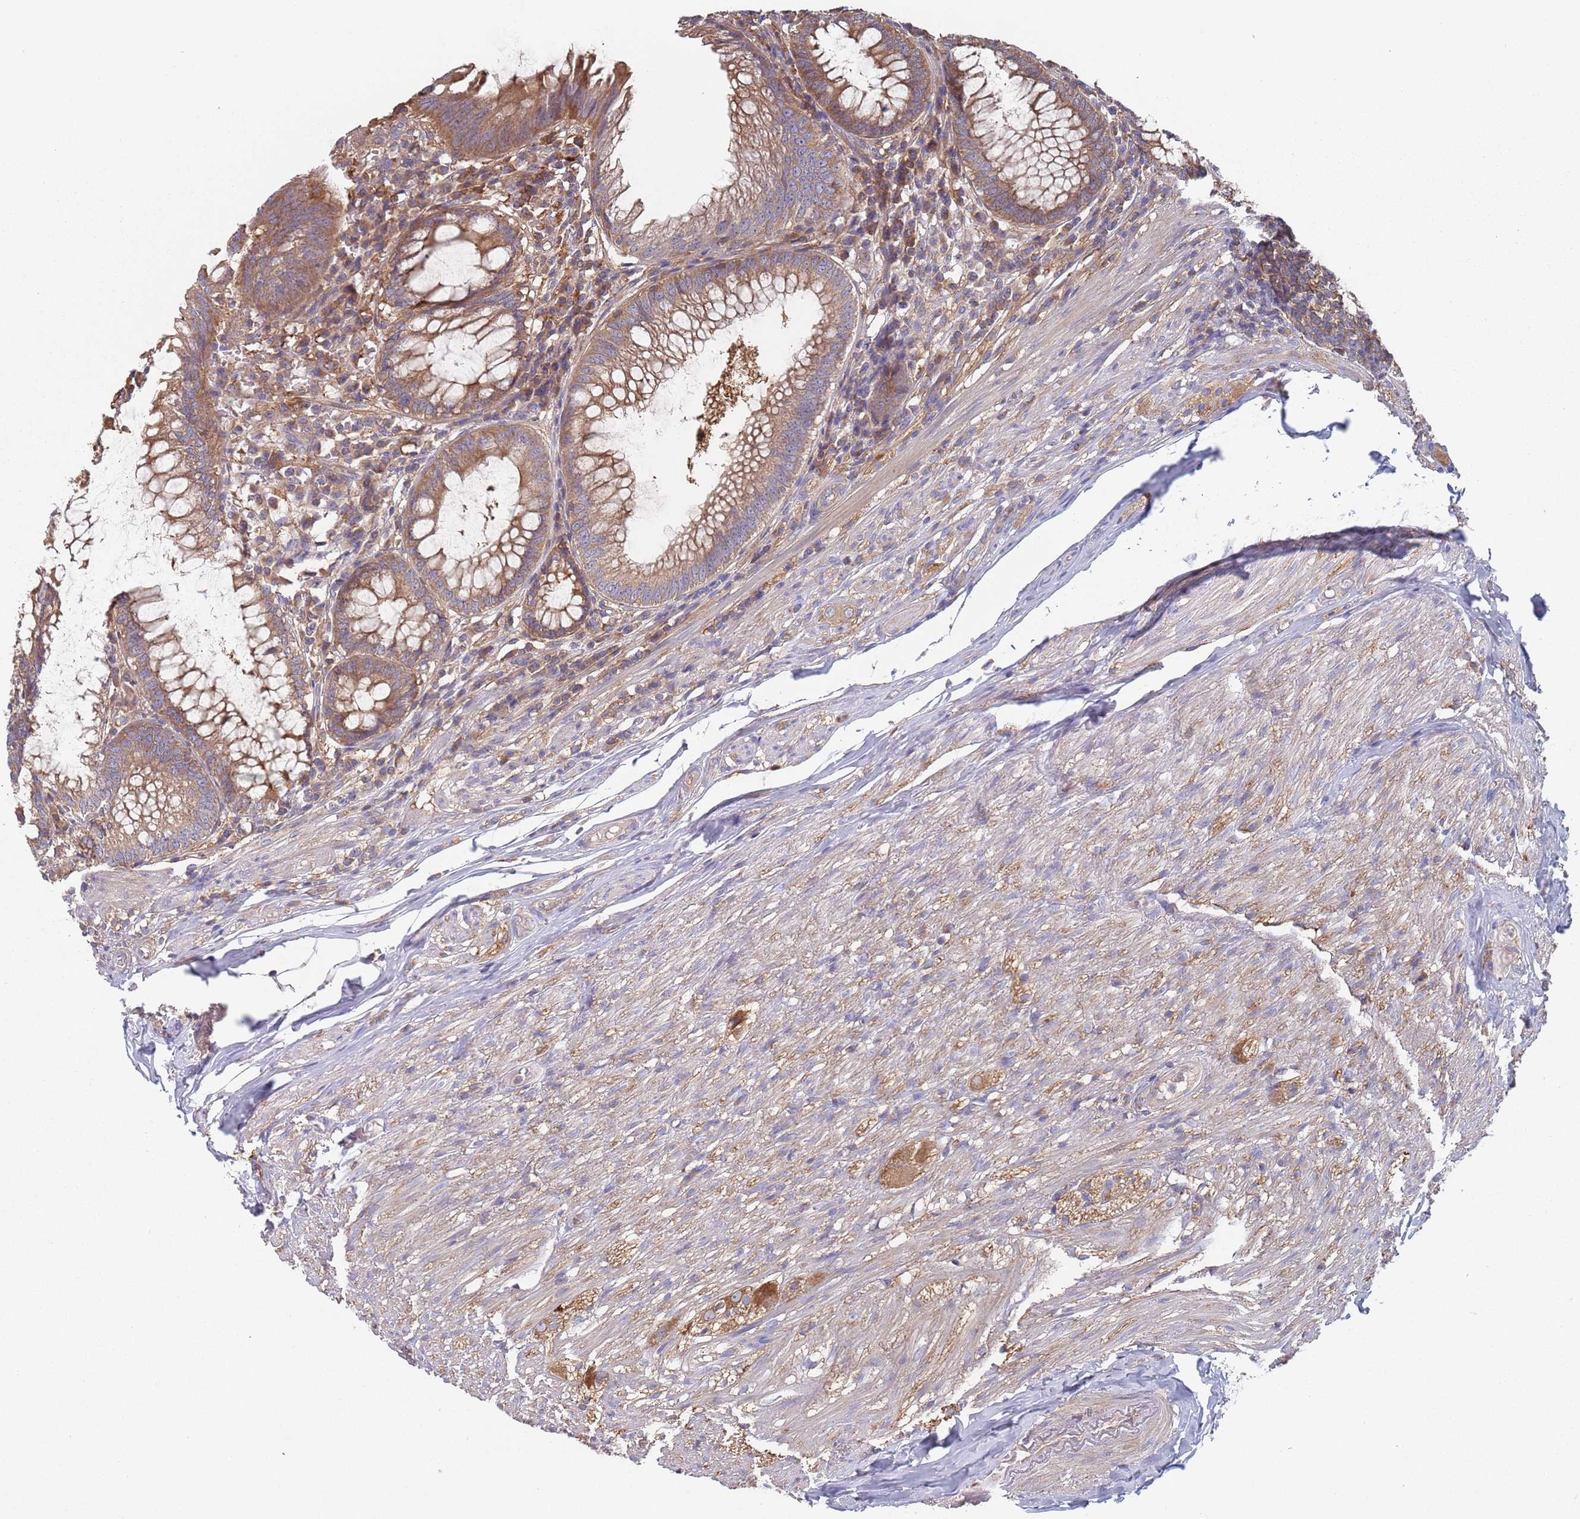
{"staining": {"intensity": "moderate", "quantity": ">75%", "location": "cytoplasmic/membranous"}, "tissue": "appendix", "cell_type": "Glandular cells", "image_type": "normal", "snomed": [{"axis": "morphology", "description": "Normal tissue, NOS"}, {"axis": "topography", "description": "Appendix"}], "caption": "Human appendix stained with a brown dye exhibits moderate cytoplasmic/membranous positive positivity in approximately >75% of glandular cells.", "gene": "GDI1", "patient": {"sex": "male", "age": 83}}